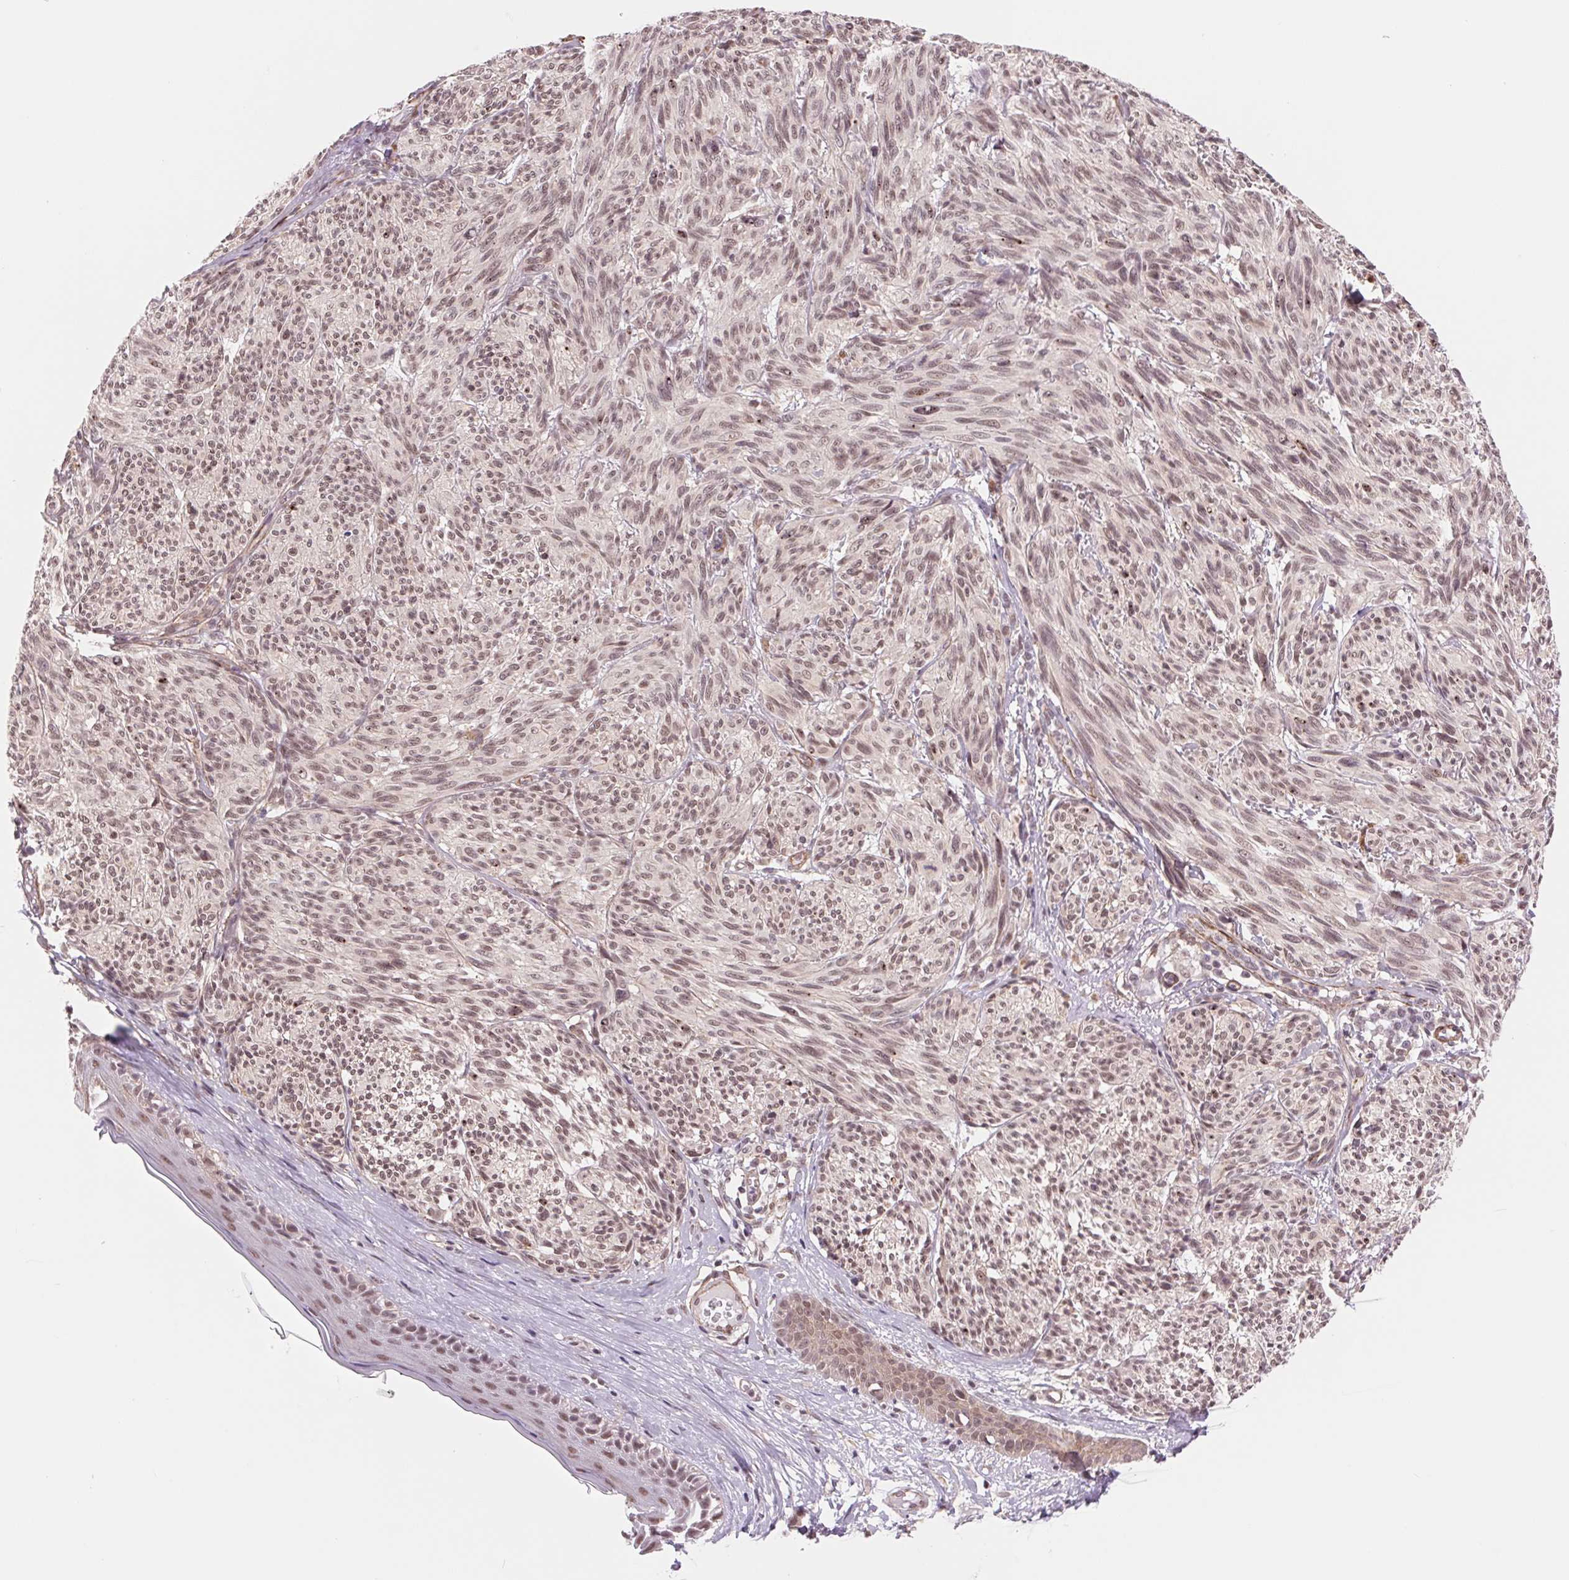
{"staining": {"intensity": "moderate", "quantity": ">75%", "location": "nuclear"}, "tissue": "melanoma", "cell_type": "Tumor cells", "image_type": "cancer", "snomed": [{"axis": "morphology", "description": "Malignant melanoma, NOS"}, {"axis": "topography", "description": "Skin"}], "caption": "Protein expression analysis of human malignant melanoma reveals moderate nuclear expression in approximately >75% of tumor cells.", "gene": "BCAT1", "patient": {"sex": "male", "age": 79}}